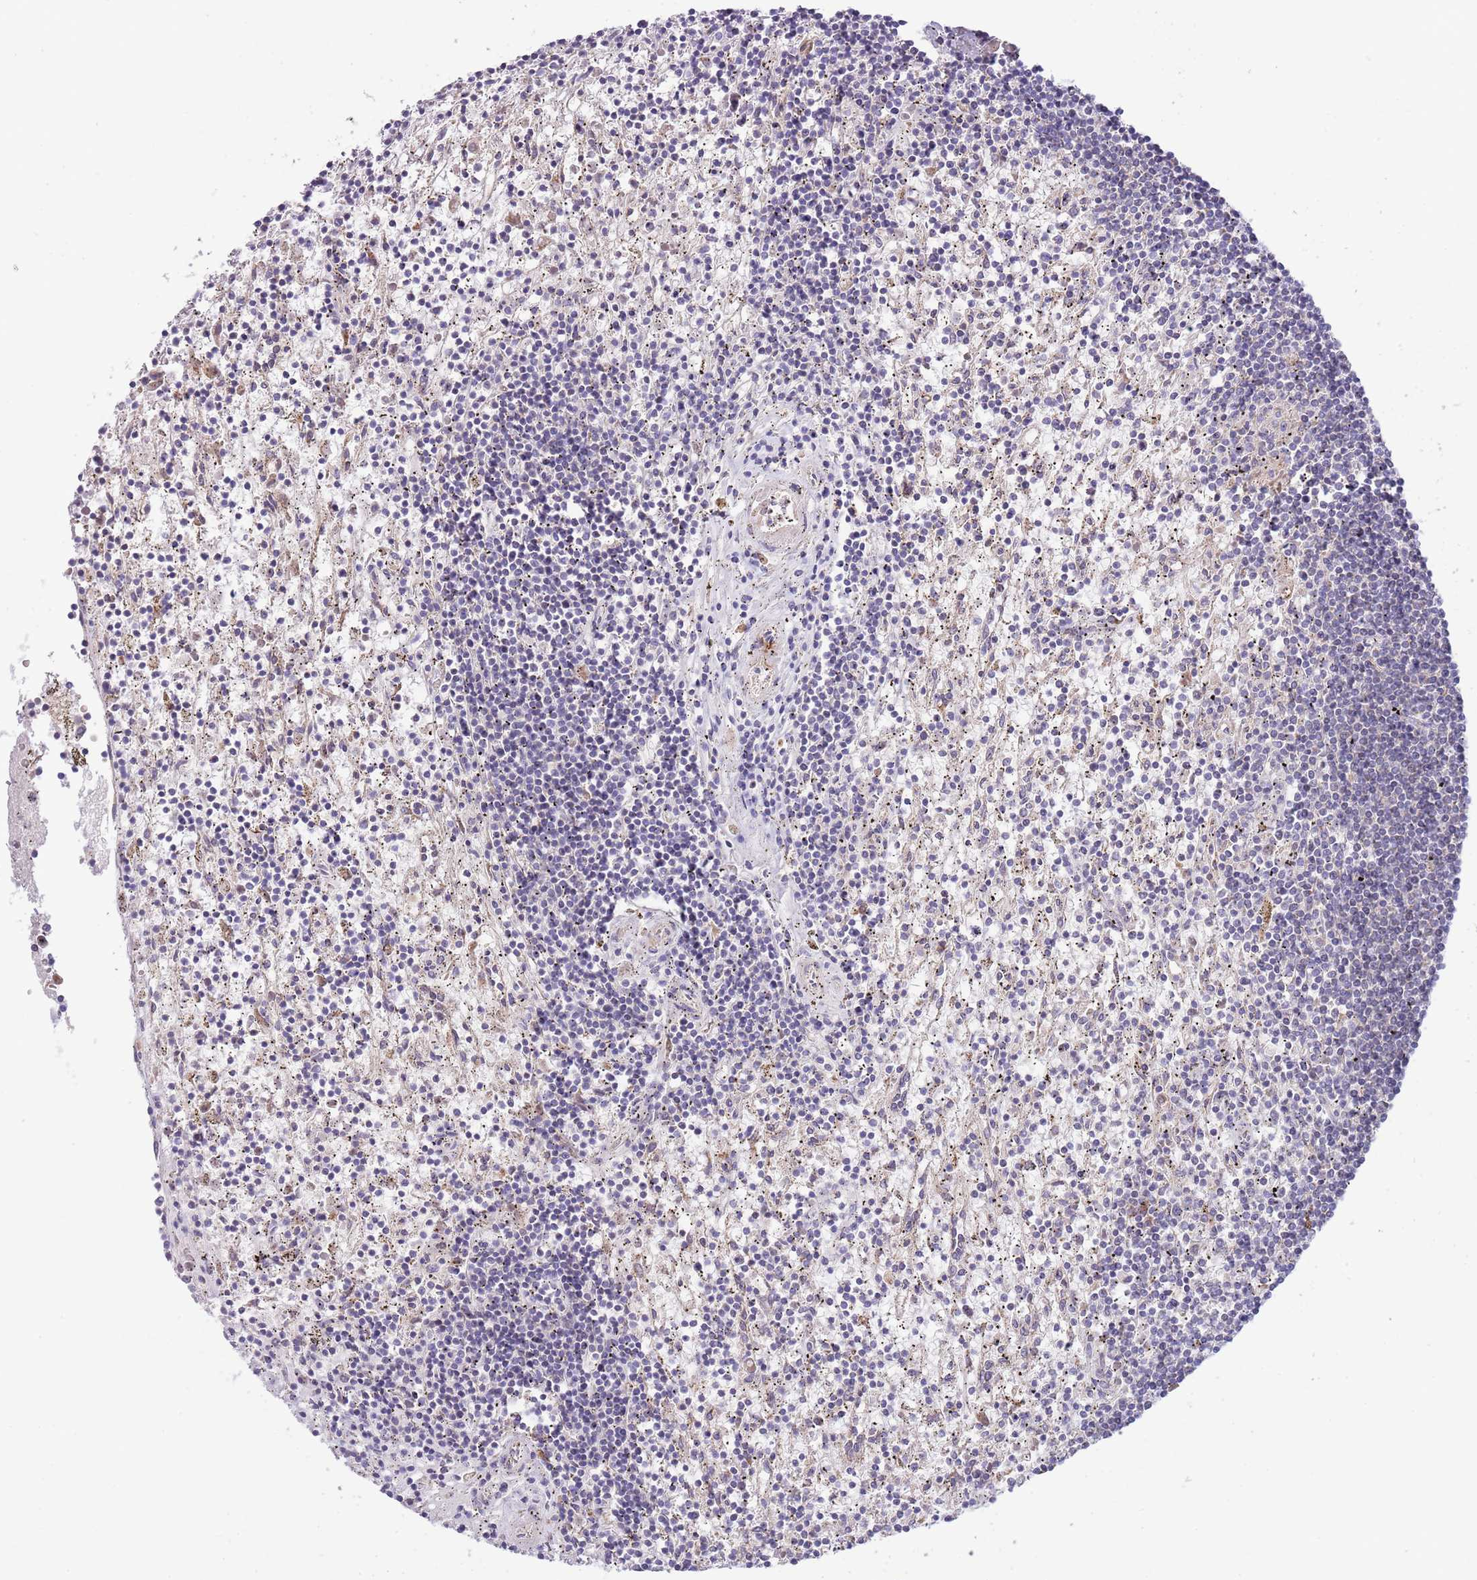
{"staining": {"intensity": "negative", "quantity": "none", "location": "none"}, "tissue": "lymphoma", "cell_type": "Tumor cells", "image_type": "cancer", "snomed": [{"axis": "morphology", "description": "Malignant lymphoma, non-Hodgkin's type, Low grade"}, {"axis": "topography", "description": "Spleen"}], "caption": "Immunohistochemical staining of human lymphoma reveals no significant positivity in tumor cells. Nuclei are stained in blue.", "gene": "AP1S2", "patient": {"sex": "male", "age": 76}}